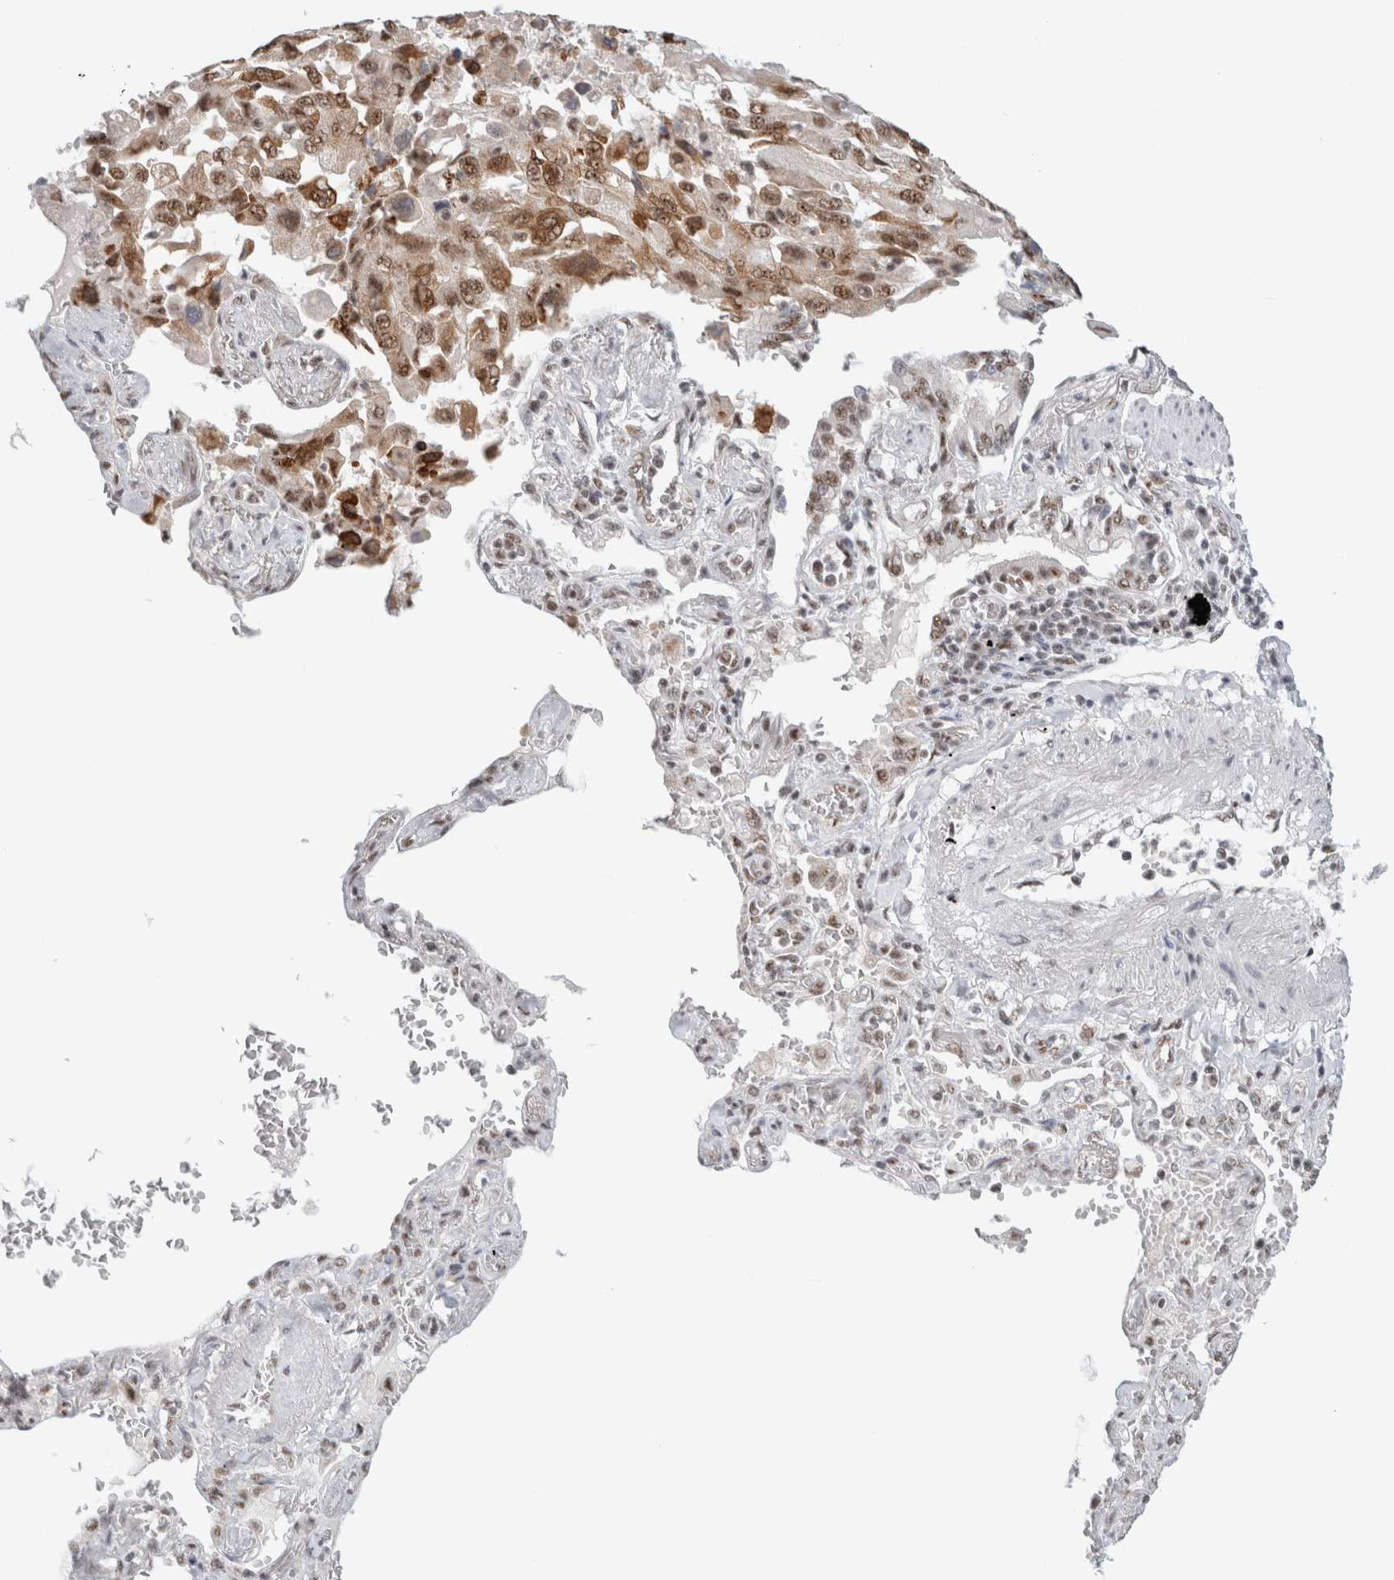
{"staining": {"intensity": "moderate", "quantity": ">75%", "location": "nuclear"}, "tissue": "lung cancer", "cell_type": "Tumor cells", "image_type": "cancer", "snomed": [{"axis": "morphology", "description": "Adenocarcinoma, NOS"}, {"axis": "topography", "description": "Lung"}], "caption": "Immunohistochemical staining of human lung cancer demonstrates medium levels of moderate nuclear protein staining in about >75% of tumor cells.", "gene": "TRMT12", "patient": {"sex": "female", "age": 65}}